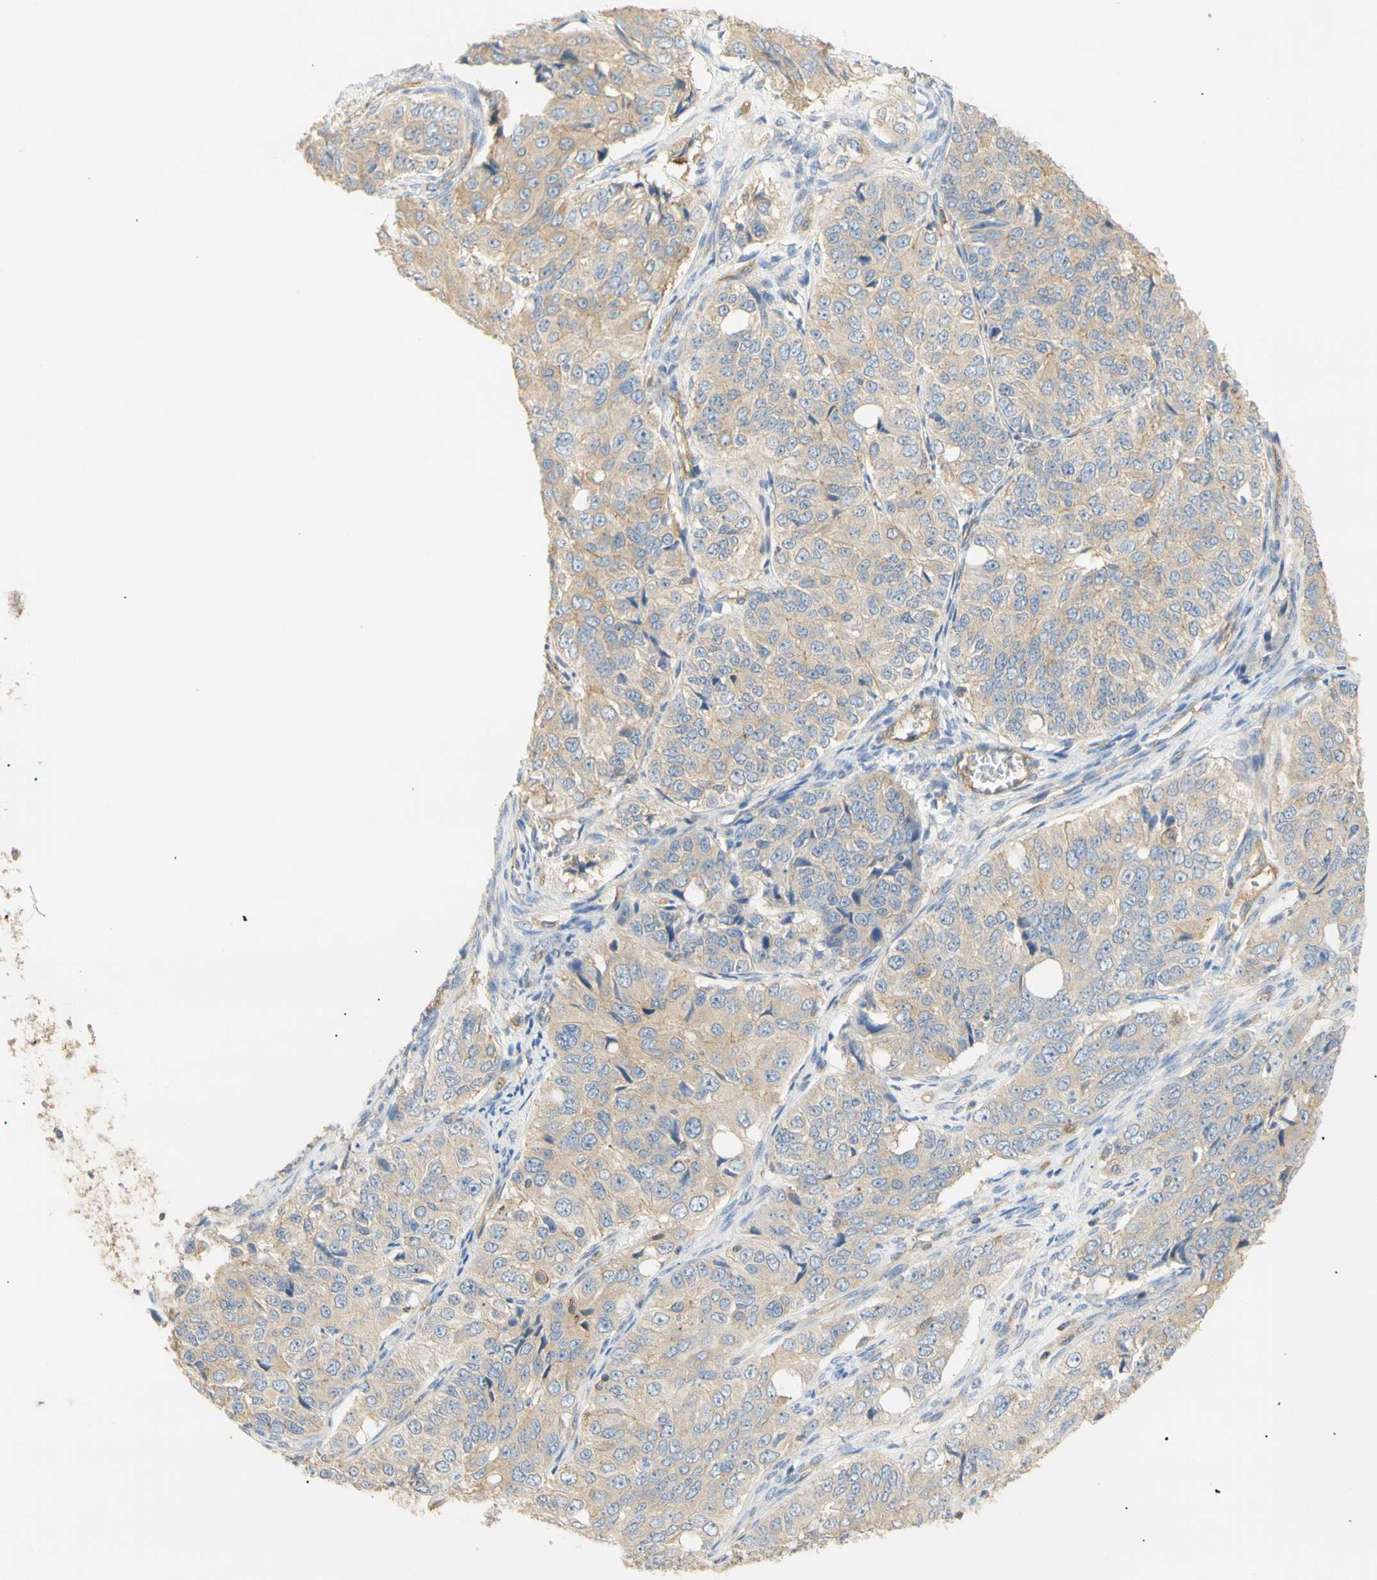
{"staining": {"intensity": "negative", "quantity": "none", "location": "none"}, "tissue": "ovarian cancer", "cell_type": "Tumor cells", "image_type": "cancer", "snomed": [{"axis": "morphology", "description": "Carcinoma, endometroid"}, {"axis": "topography", "description": "Ovary"}], "caption": "Image shows no protein positivity in tumor cells of ovarian cancer (endometroid carcinoma) tissue.", "gene": "KCNE4", "patient": {"sex": "female", "age": 51}}